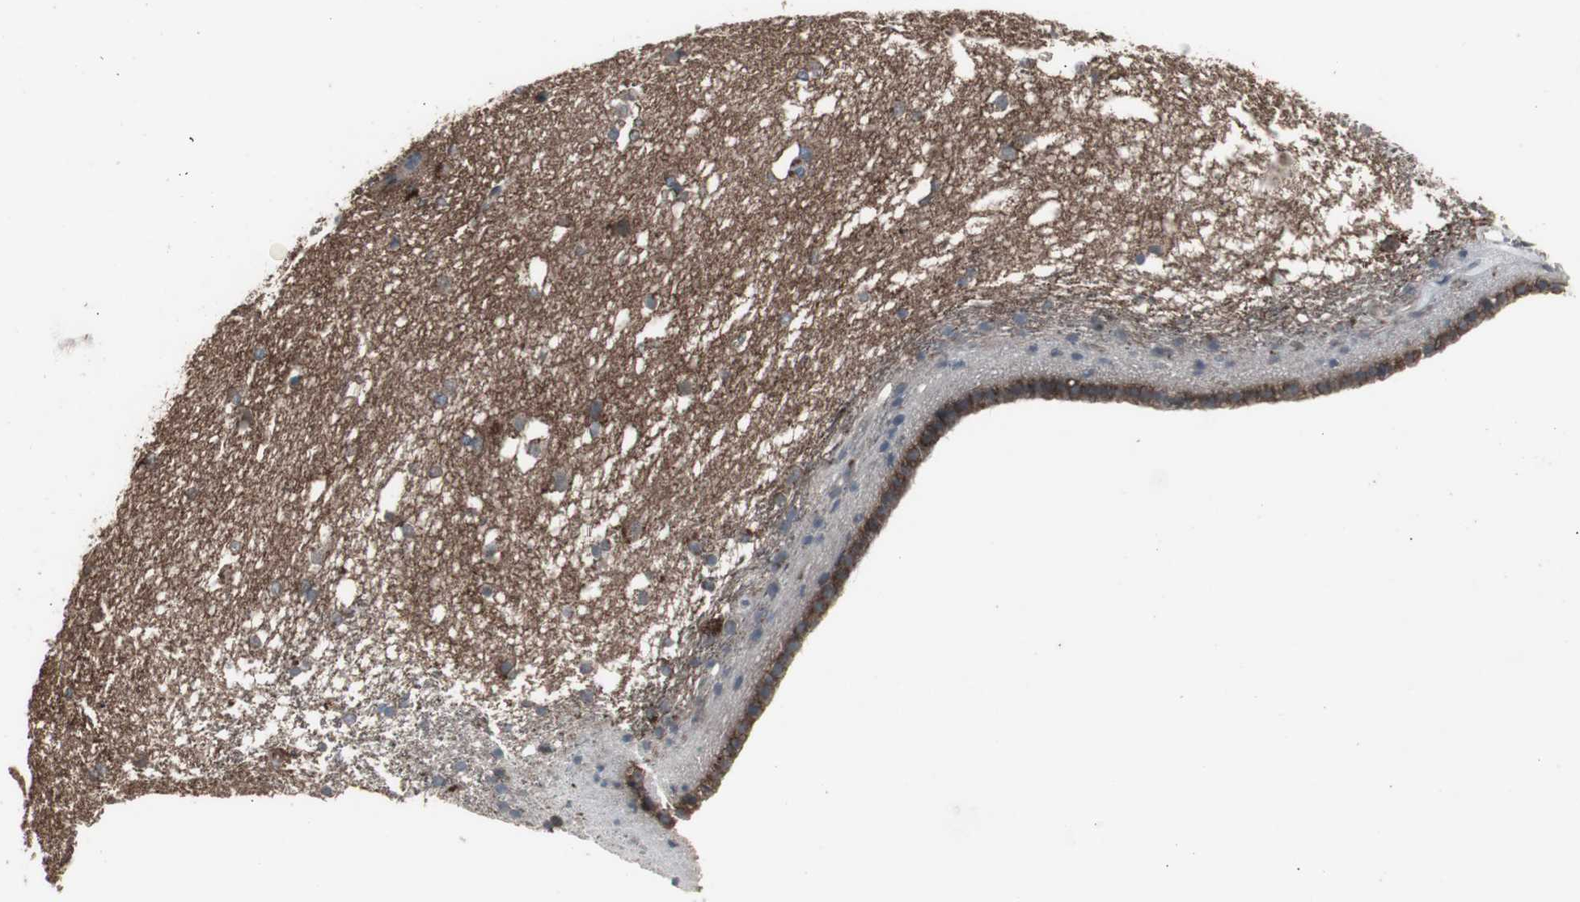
{"staining": {"intensity": "negative", "quantity": "none", "location": "none"}, "tissue": "caudate", "cell_type": "Glial cells", "image_type": "normal", "snomed": [{"axis": "morphology", "description": "Normal tissue, NOS"}, {"axis": "topography", "description": "Lateral ventricle wall"}], "caption": "Glial cells show no significant expression in normal caudate. Nuclei are stained in blue.", "gene": "SSTR2", "patient": {"sex": "female", "age": 19}}